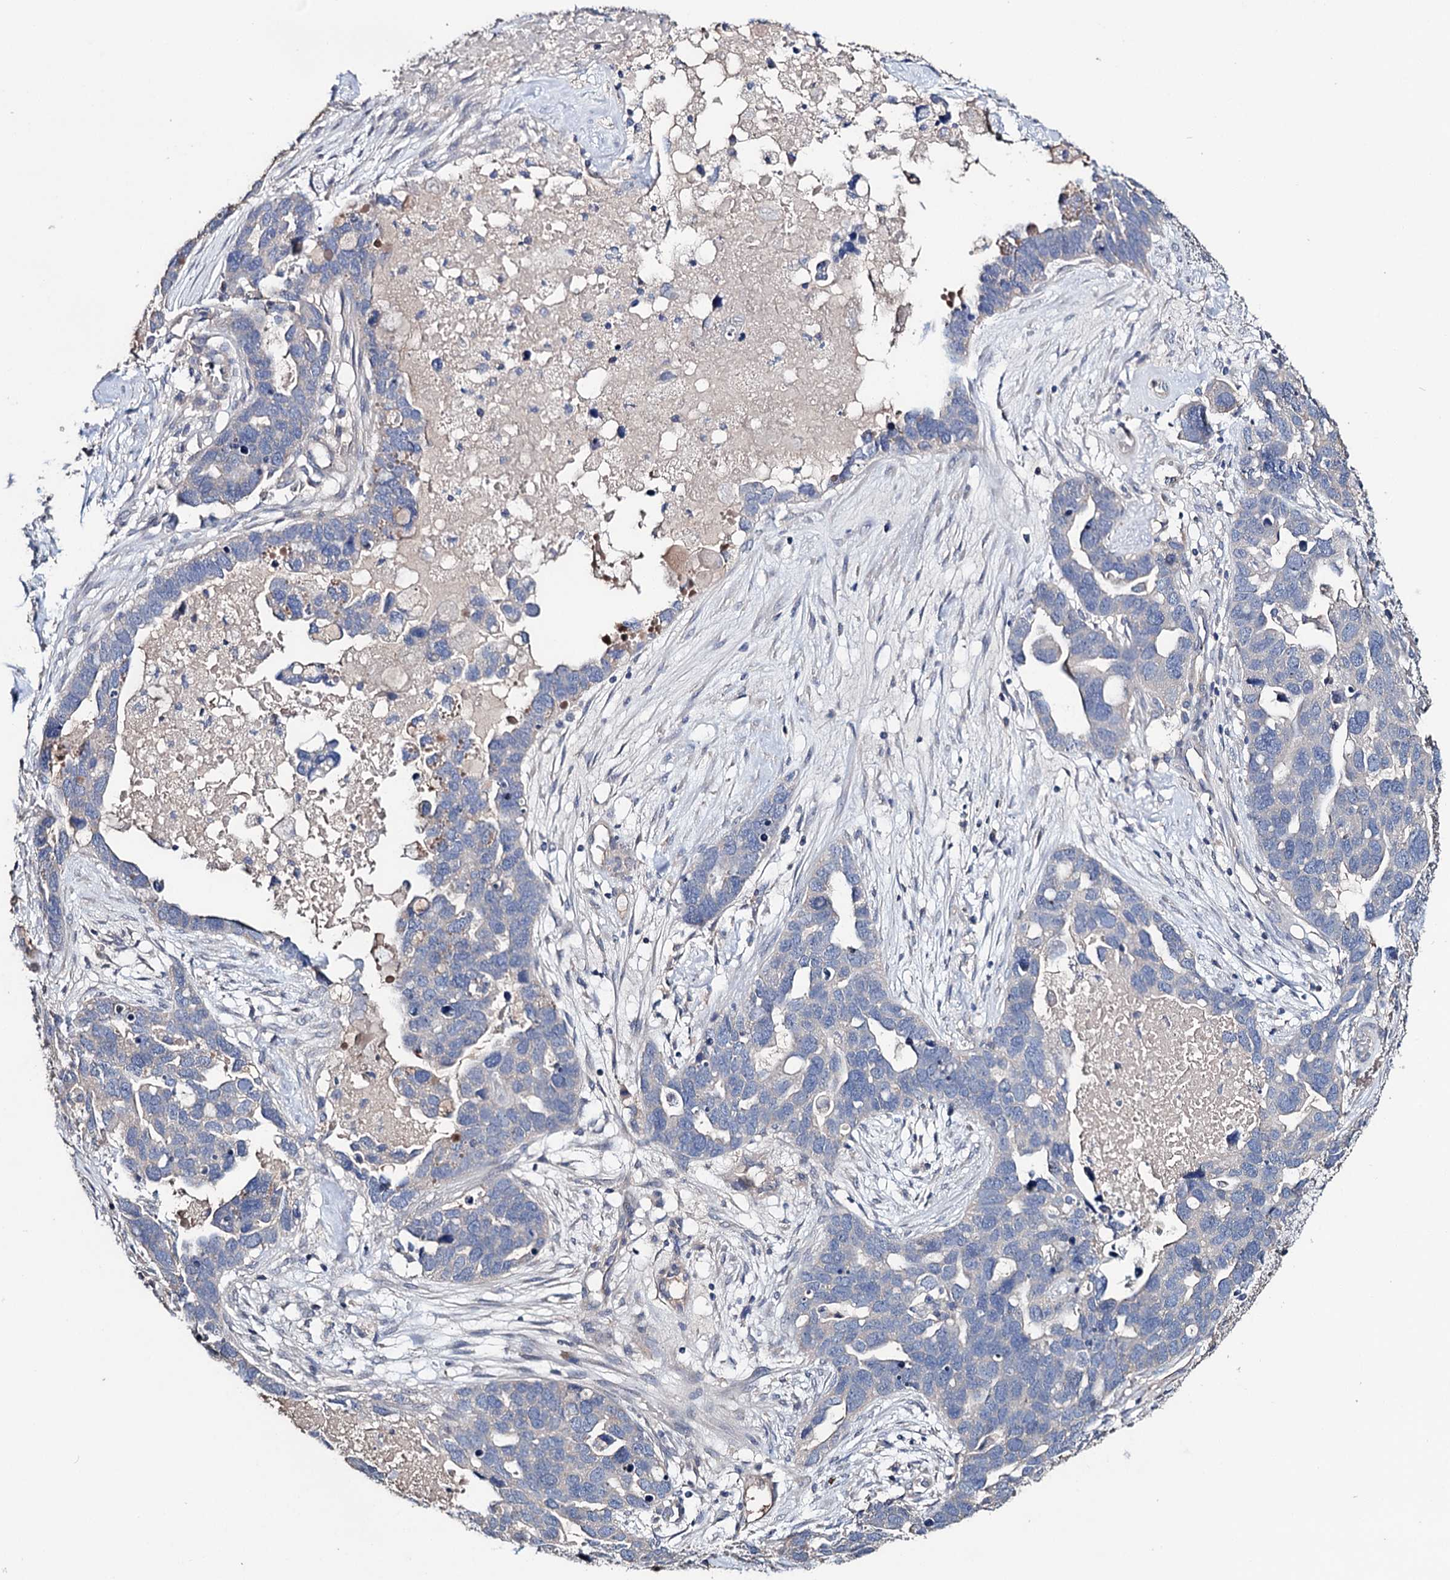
{"staining": {"intensity": "negative", "quantity": "none", "location": "none"}, "tissue": "ovarian cancer", "cell_type": "Tumor cells", "image_type": "cancer", "snomed": [{"axis": "morphology", "description": "Cystadenocarcinoma, serous, NOS"}, {"axis": "topography", "description": "Ovary"}], "caption": "DAB (3,3'-diaminobenzidine) immunohistochemical staining of ovarian cancer (serous cystadenocarcinoma) shows no significant staining in tumor cells. The staining is performed using DAB (3,3'-diaminobenzidine) brown chromogen with nuclei counter-stained in using hematoxylin.", "gene": "EPB41L5", "patient": {"sex": "female", "age": 54}}